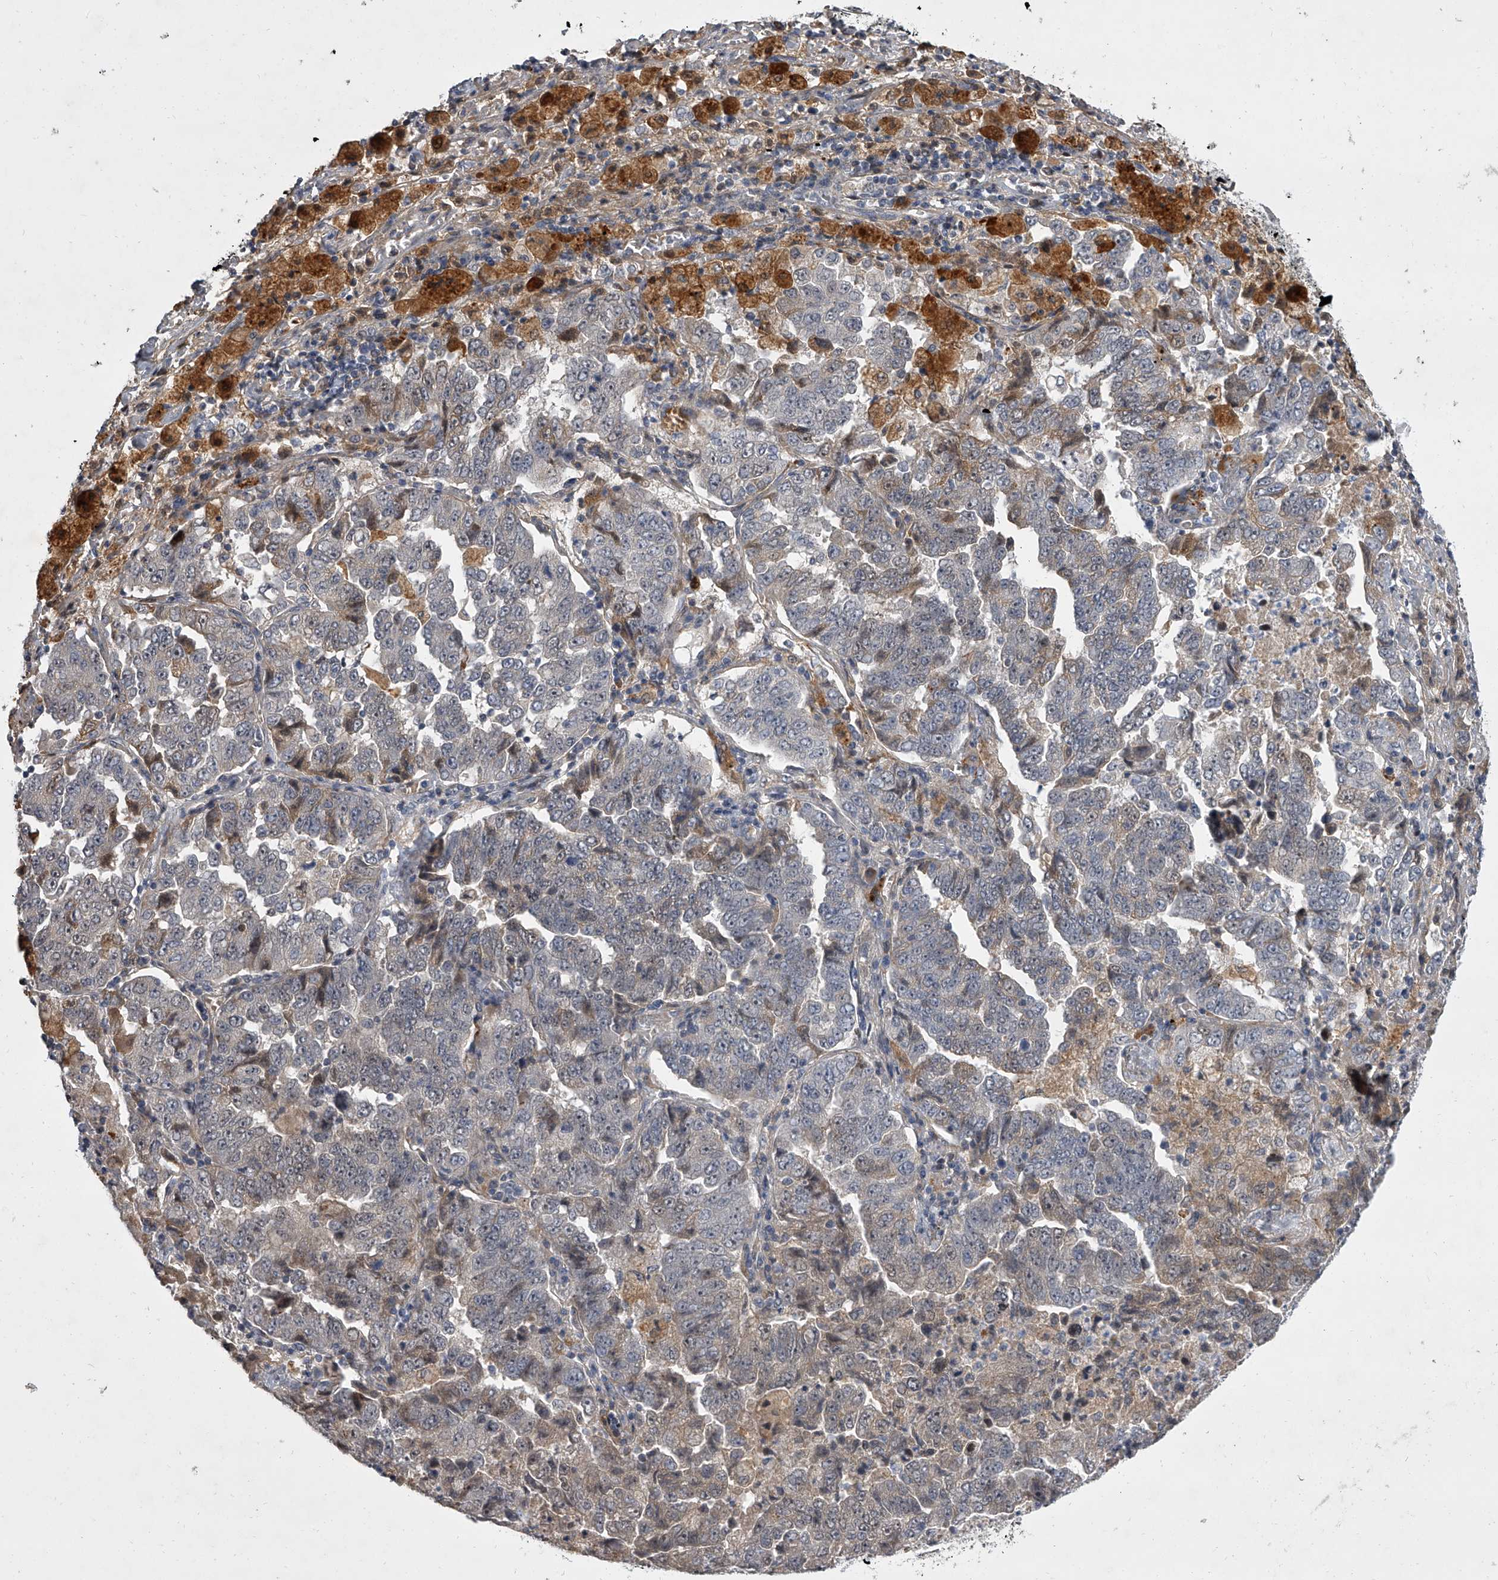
{"staining": {"intensity": "negative", "quantity": "none", "location": "none"}, "tissue": "lung cancer", "cell_type": "Tumor cells", "image_type": "cancer", "snomed": [{"axis": "morphology", "description": "Adenocarcinoma, NOS"}, {"axis": "topography", "description": "Lung"}], "caption": "Lung adenocarcinoma was stained to show a protein in brown. There is no significant expression in tumor cells.", "gene": "HEATR6", "patient": {"sex": "female", "age": 51}}